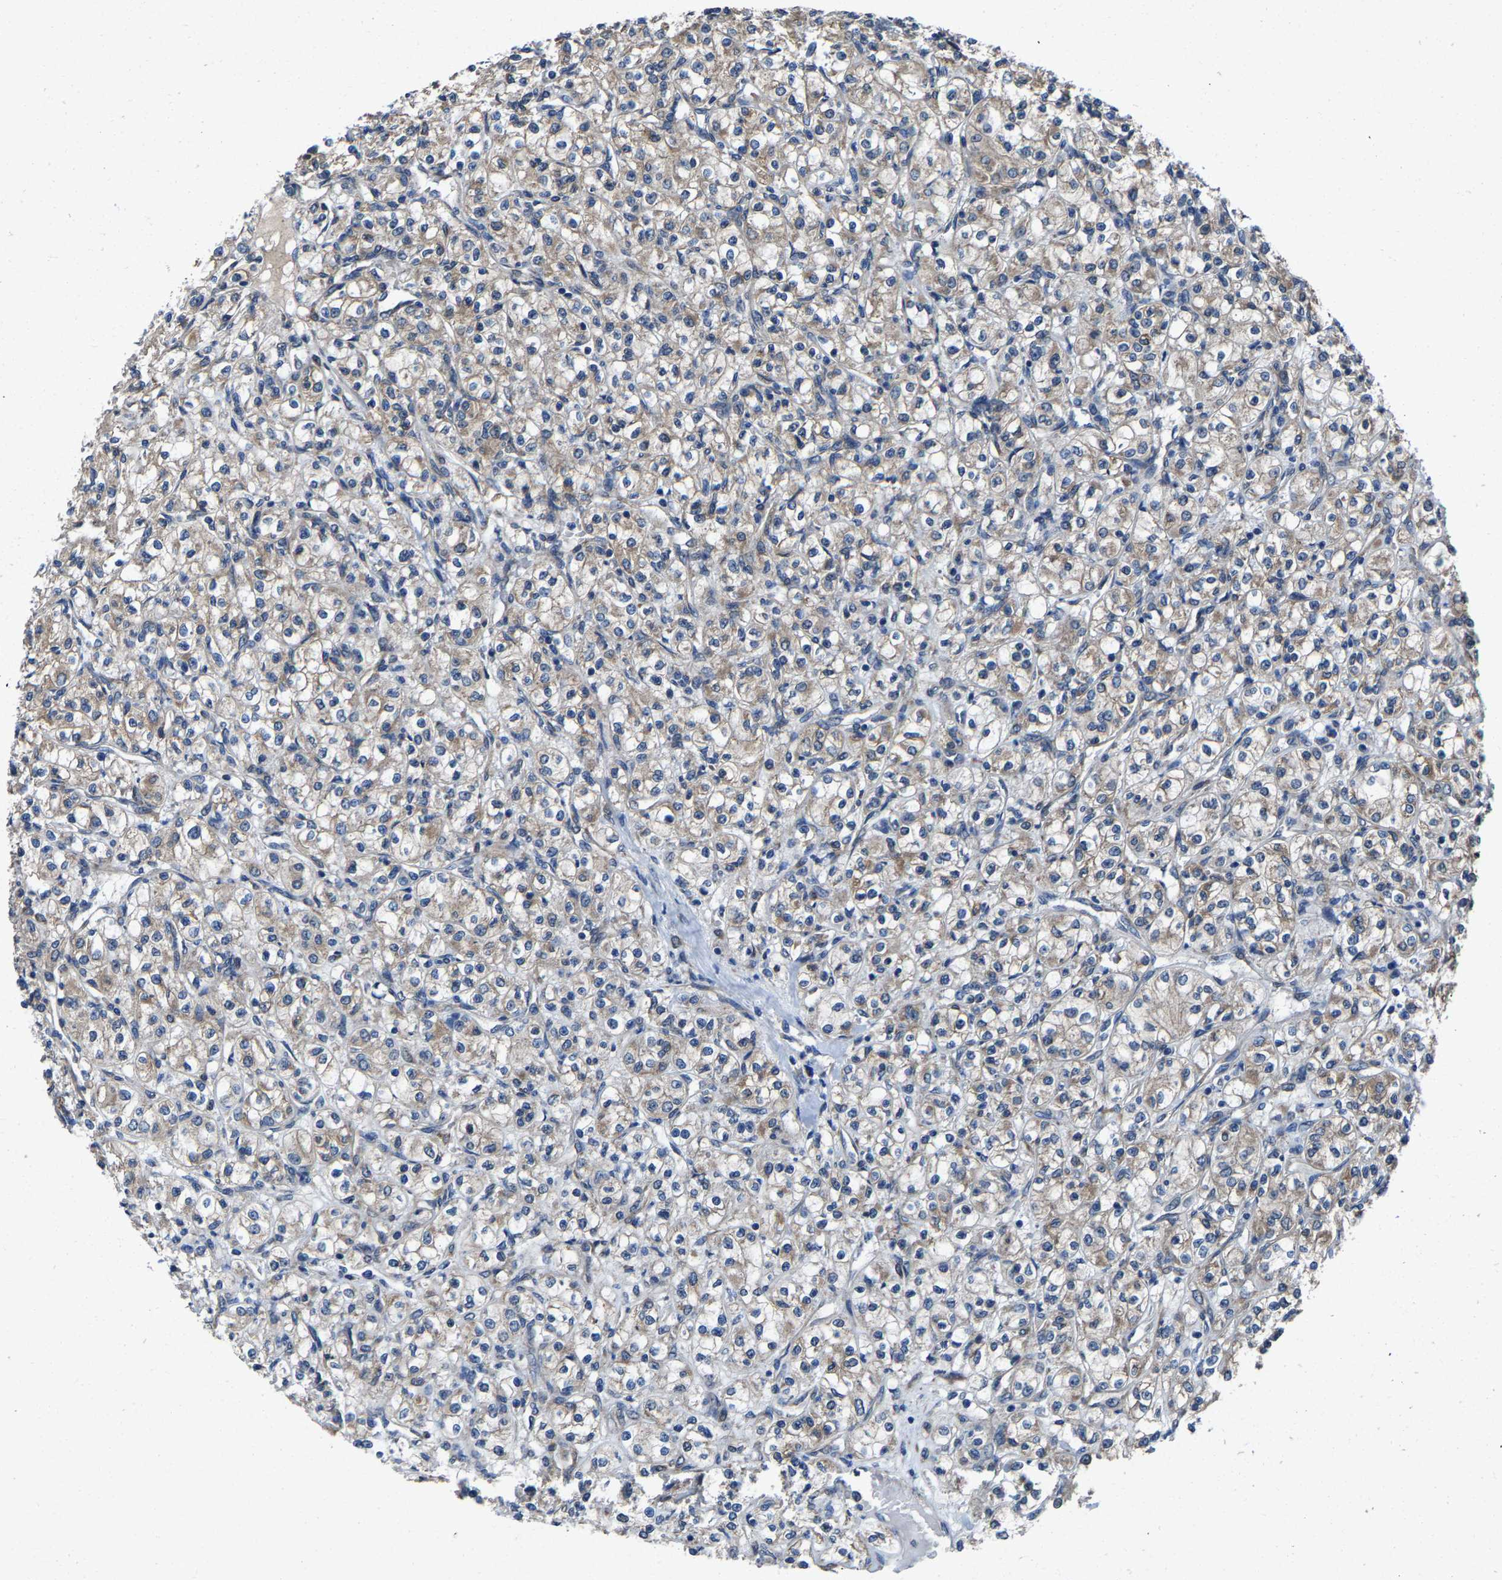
{"staining": {"intensity": "weak", "quantity": "25%-75%", "location": "cytoplasmic/membranous"}, "tissue": "renal cancer", "cell_type": "Tumor cells", "image_type": "cancer", "snomed": [{"axis": "morphology", "description": "Adenocarcinoma, NOS"}, {"axis": "topography", "description": "Kidney"}], "caption": "IHC image of adenocarcinoma (renal) stained for a protein (brown), which shows low levels of weak cytoplasmic/membranous positivity in approximately 25%-75% of tumor cells.", "gene": "PDP1", "patient": {"sex": "male", "age": 77}}